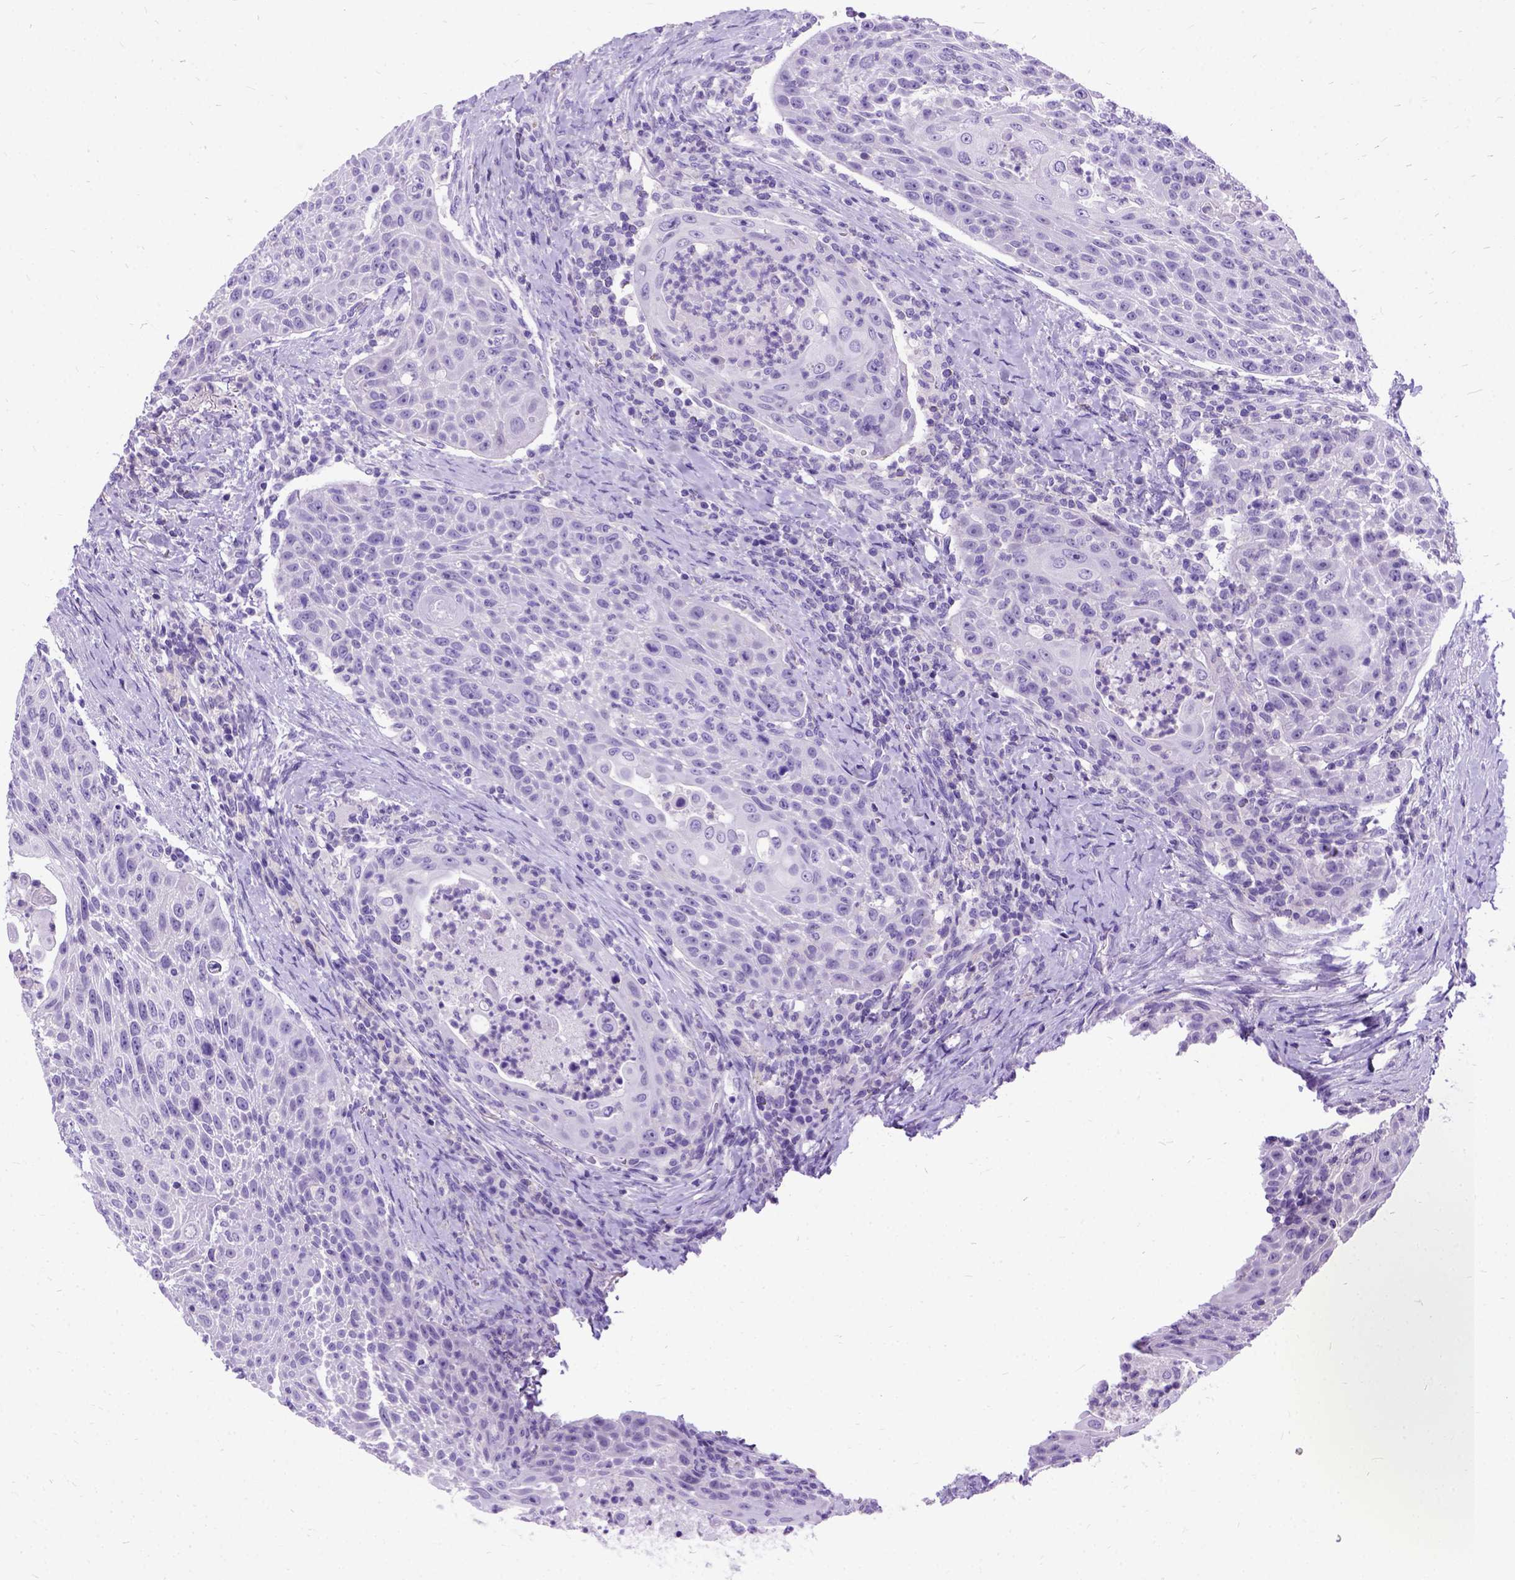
{"staining": {"intensity": "negative", "quantity": "none", "location": "none"}, "tissue": "head and neck cancer", "cell_type": "Tumor cells", "image_type": "cancer", "snomed": [{"axis": "morphology", "description": "Squamous cell carcinoma, NOS"}, {"axis": "topography", "description": "Head-Neck"}], "caption": "Immunohistochemistry image of neoplastic tissue: human head and neck cancer stained with DAB displays no significant protein expression in tumor cells.", "gene": "PRG2", "patient": {"sex": "male", "age": 69}}